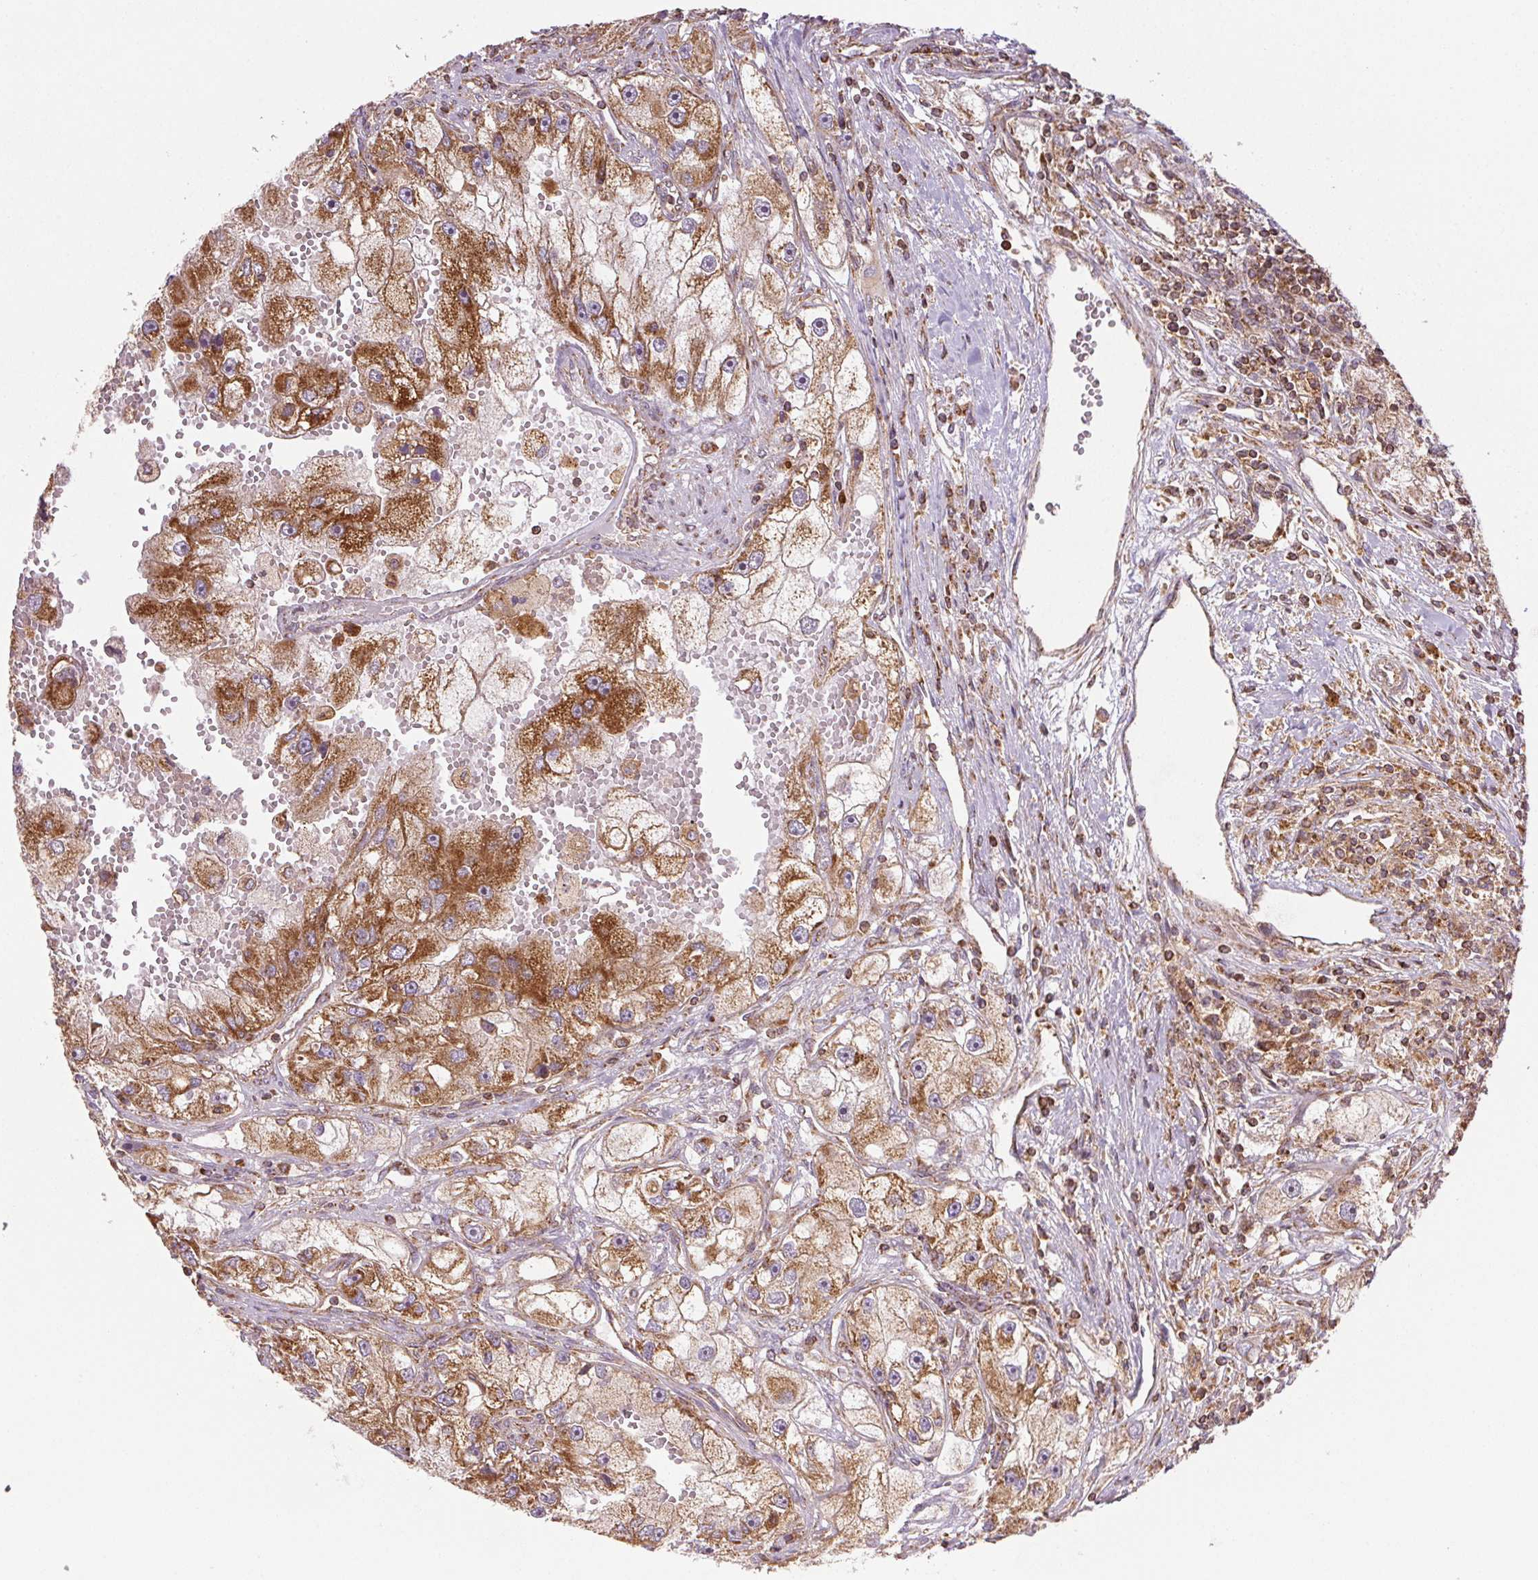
{"staining": {"intensity": "strong", "quantity": ">75%", "location": "cytoplasmic/membranous"}, "tissue": "renal cancer", "cell_type": "Tumor cells", "image_type": "cancer", "snomed": [{"axis": "morphology", "description": "Adenocarcinoma, NOS"}, {"axis": "topography", "description": "Kidney"}], "caption": "The photomicrograph exhibits a brown stain indicating the presence of a protein in the cytoplasmic/membranous of tumor cells in renal adenocarcinoma.", "gene": "CLPB", "patient": {"sex": "male", "age": 63}}